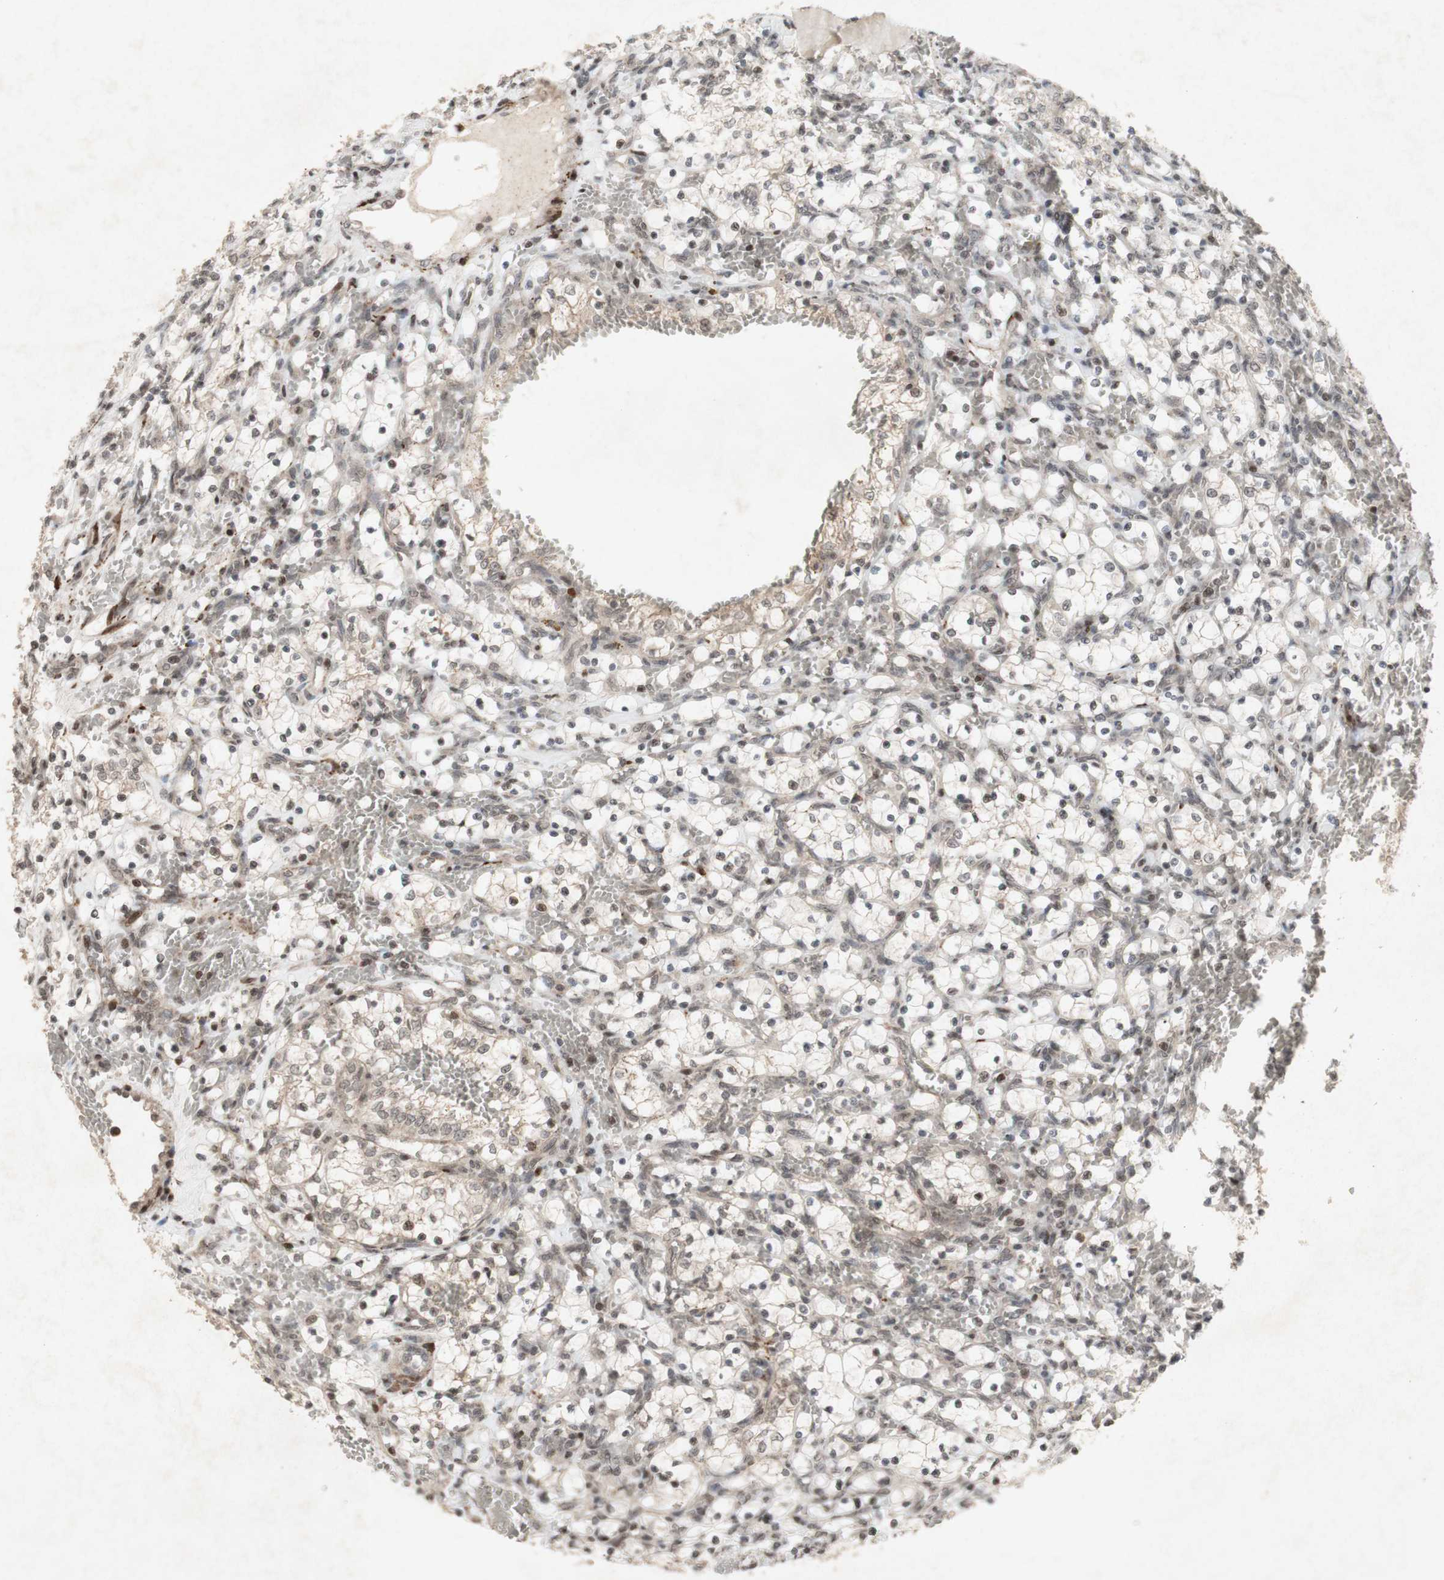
{"staining": {"intensity": "weak", "quantity": "25%-75%", "location": "cytoplasmic/membranous"}, "tissue": "renal cancer", "cell_type": "Tumor cells", "image_type": "cancer", "snomed": [{"axis": "morphology", "description": "Adenocarcinoma, NOS"}, {"axis": "topography", "description": "Kidney"}], "caption": "High-magnification brightfield microscopy of renal cancer (adenocarcinoma) stained with DAB (brown) and counterstained with hematoxylin (blue). tumor cells exhibit weak cytoplasmic/membranous staining is present in approximately25%-75% of cells. The staining was performed using DAB (3,3'-diaminobenzidine) to visualize the protein expression in brown, while the nuclei were stained in blue with hematoxylin (Magnification: 20x).", "gene": "PLXNA1", "patient": {"sex": "female", "age": 69}}